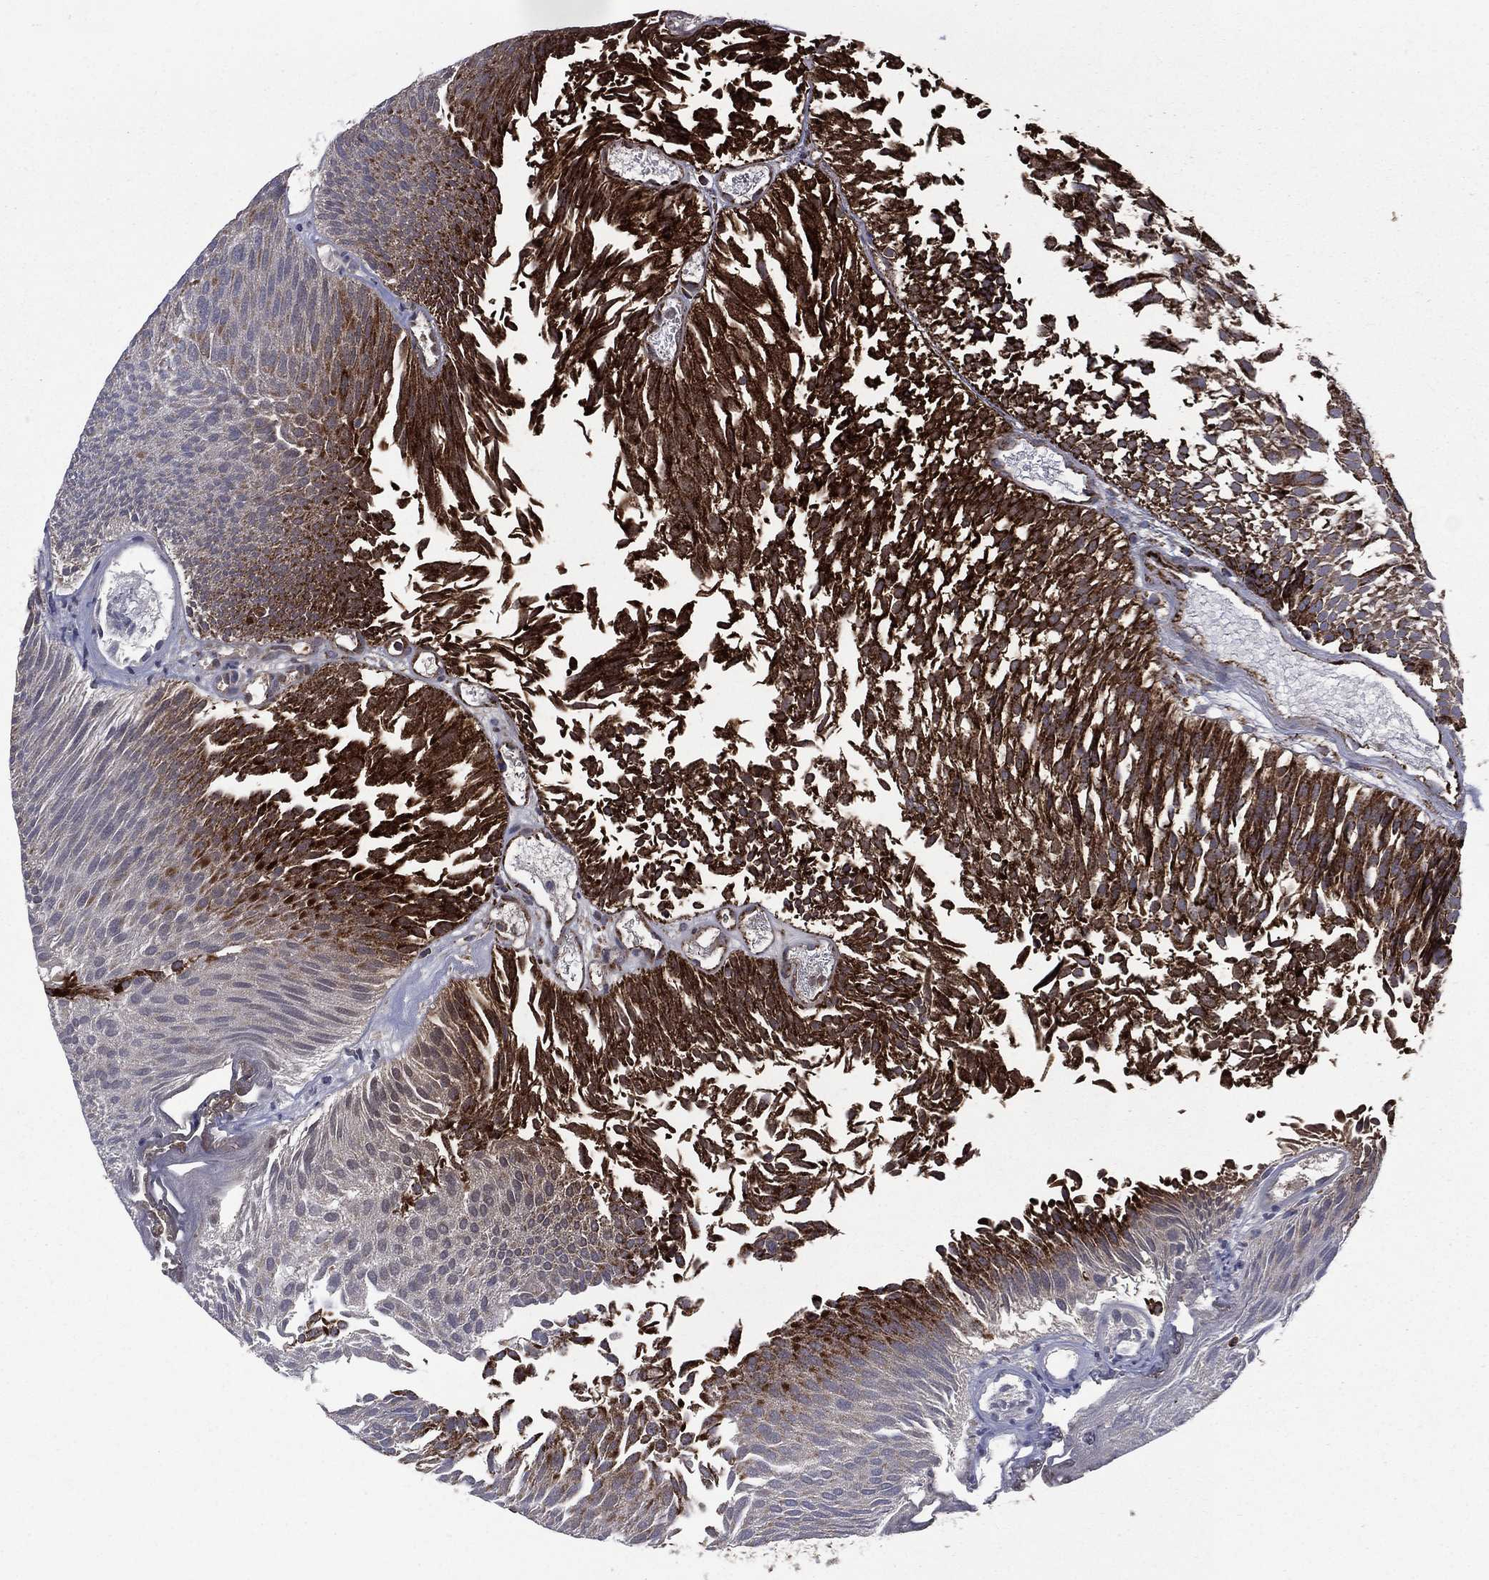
{"staining": {"intensity": "strong", "quantity": ">75%", "location": "cytoplasmic/membranous"}, "tissue": "urothelial cancer", "cell_type": "Tumor cells", "image_type": "cancer", "snomed": [{"axis": "morphology", "description": "Urothelial carcinoma, Low grade"}, {"axis": "topography", "description": "Urinary bladder"}], "caption": "Immunohistochemistry (IHC) staining of urothelial cancer, which reveals high levels of strong cytoplasmic/membranous expression in approximately >75% of tumor cells indicating strong cytoplasmic/membranous protein expression. The staining was performed using DAB (brown) for protein detection and nuclei were counterstained in hematoxylin (blue).", "gene": "GOT2", "patient": {"sex": "male", "age": 52}}